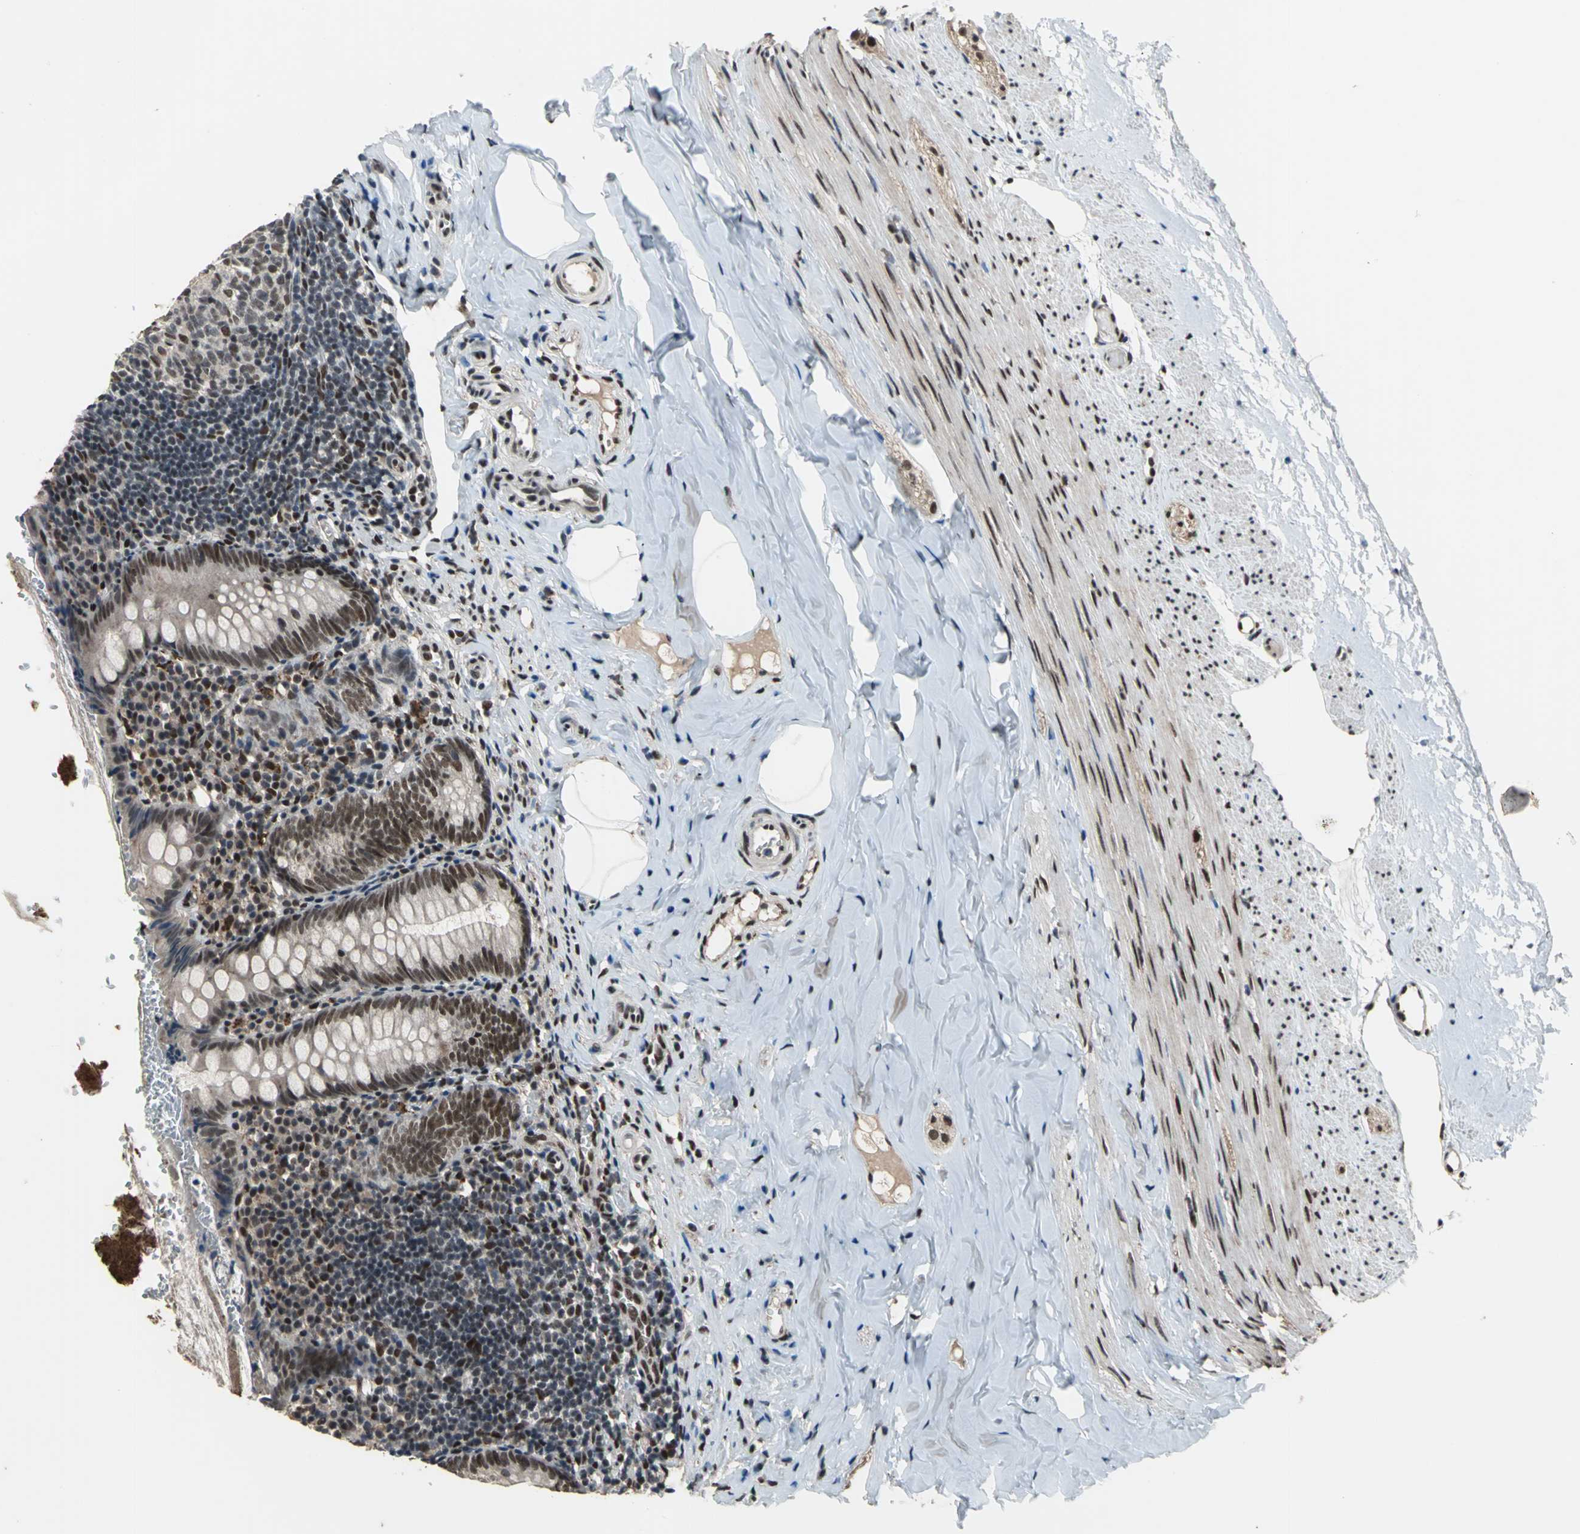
{"staining": {"intensity": "moderate", "quantity": ">75%", "location": "nuclear"}, "tissue": "appendix", "cell_type": "Glandular cells", "image_type": "normal", "snomed": [{"axis": "morphology", "description": "Normal tissue, NOS"}, {"axis": "topography", "description": "Appendix"}], "caption": "IHC of benign human appendix shows medium levels of moderate nuclear staining in approximately >75% of glandular cells. The staining was performed using DAB (3,3'-diaminobenzidine), with brown indicating positive protein expression. Nuclei are stained blue with hematoxylin.", "gene": "ELF2", "patient": {"sex": "female", "age": 10}}